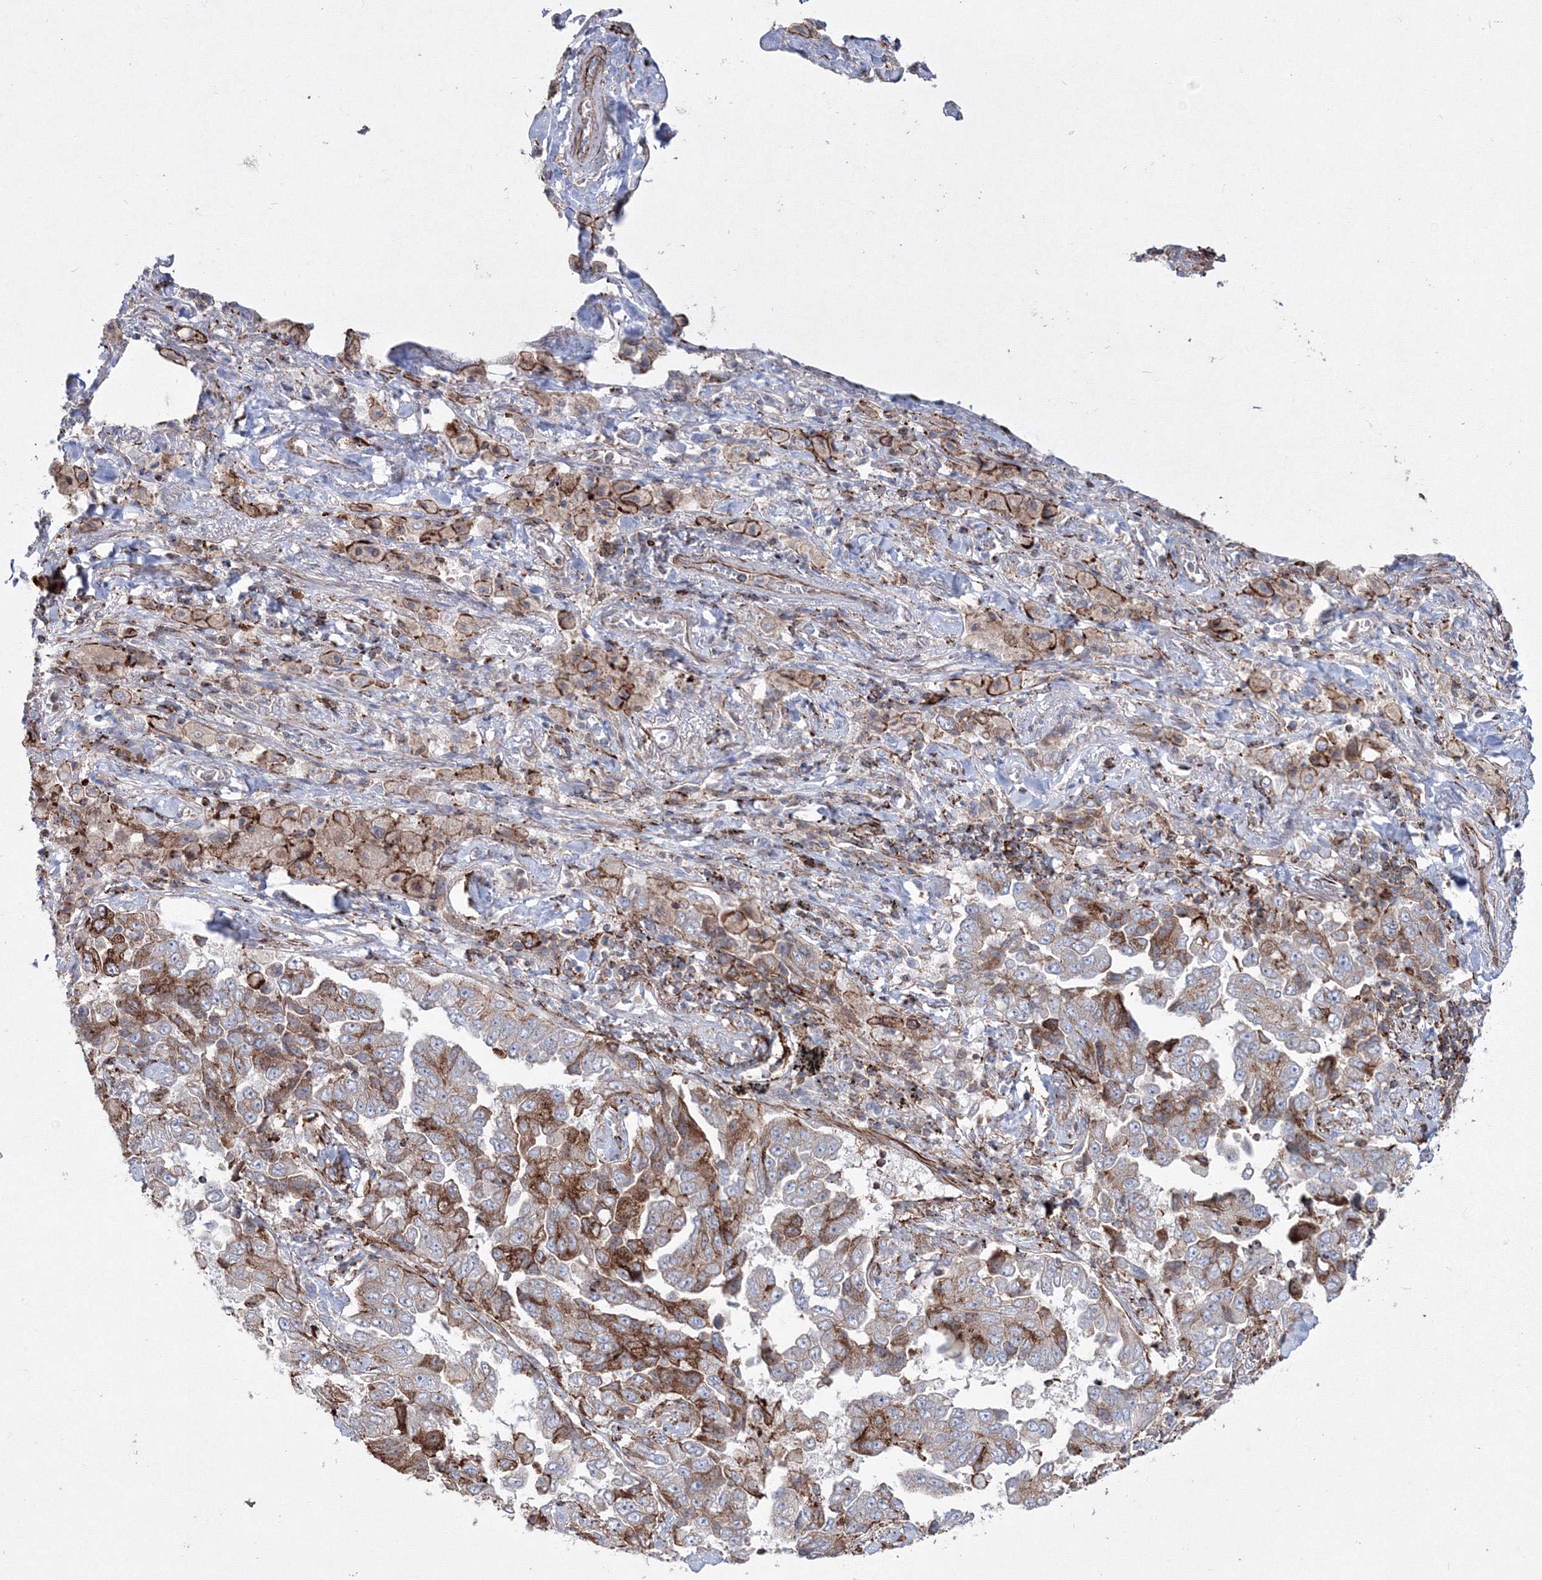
{"staining": {"intensity": "moderate", "quantity": "<25%", "location": "cytoplasmic/membranous"}, "tissue": "lung cancer", "cell_type": "Tumor cells", "image_type": "cancer", "snomed": [{"axis": "morphology", "description": "Adenocarcinoma, NOS"}, {"axis": "topography", "description": "Lung"}], "caption": "Immunohistochemical staining of human adenocarcinoma (lung) displays low levels of moderate cytoplasmic/membranous protein expression in about <25% of tumor cells.", "gene": "GPR82", "patient": {"sex": "female", "age": 51}}